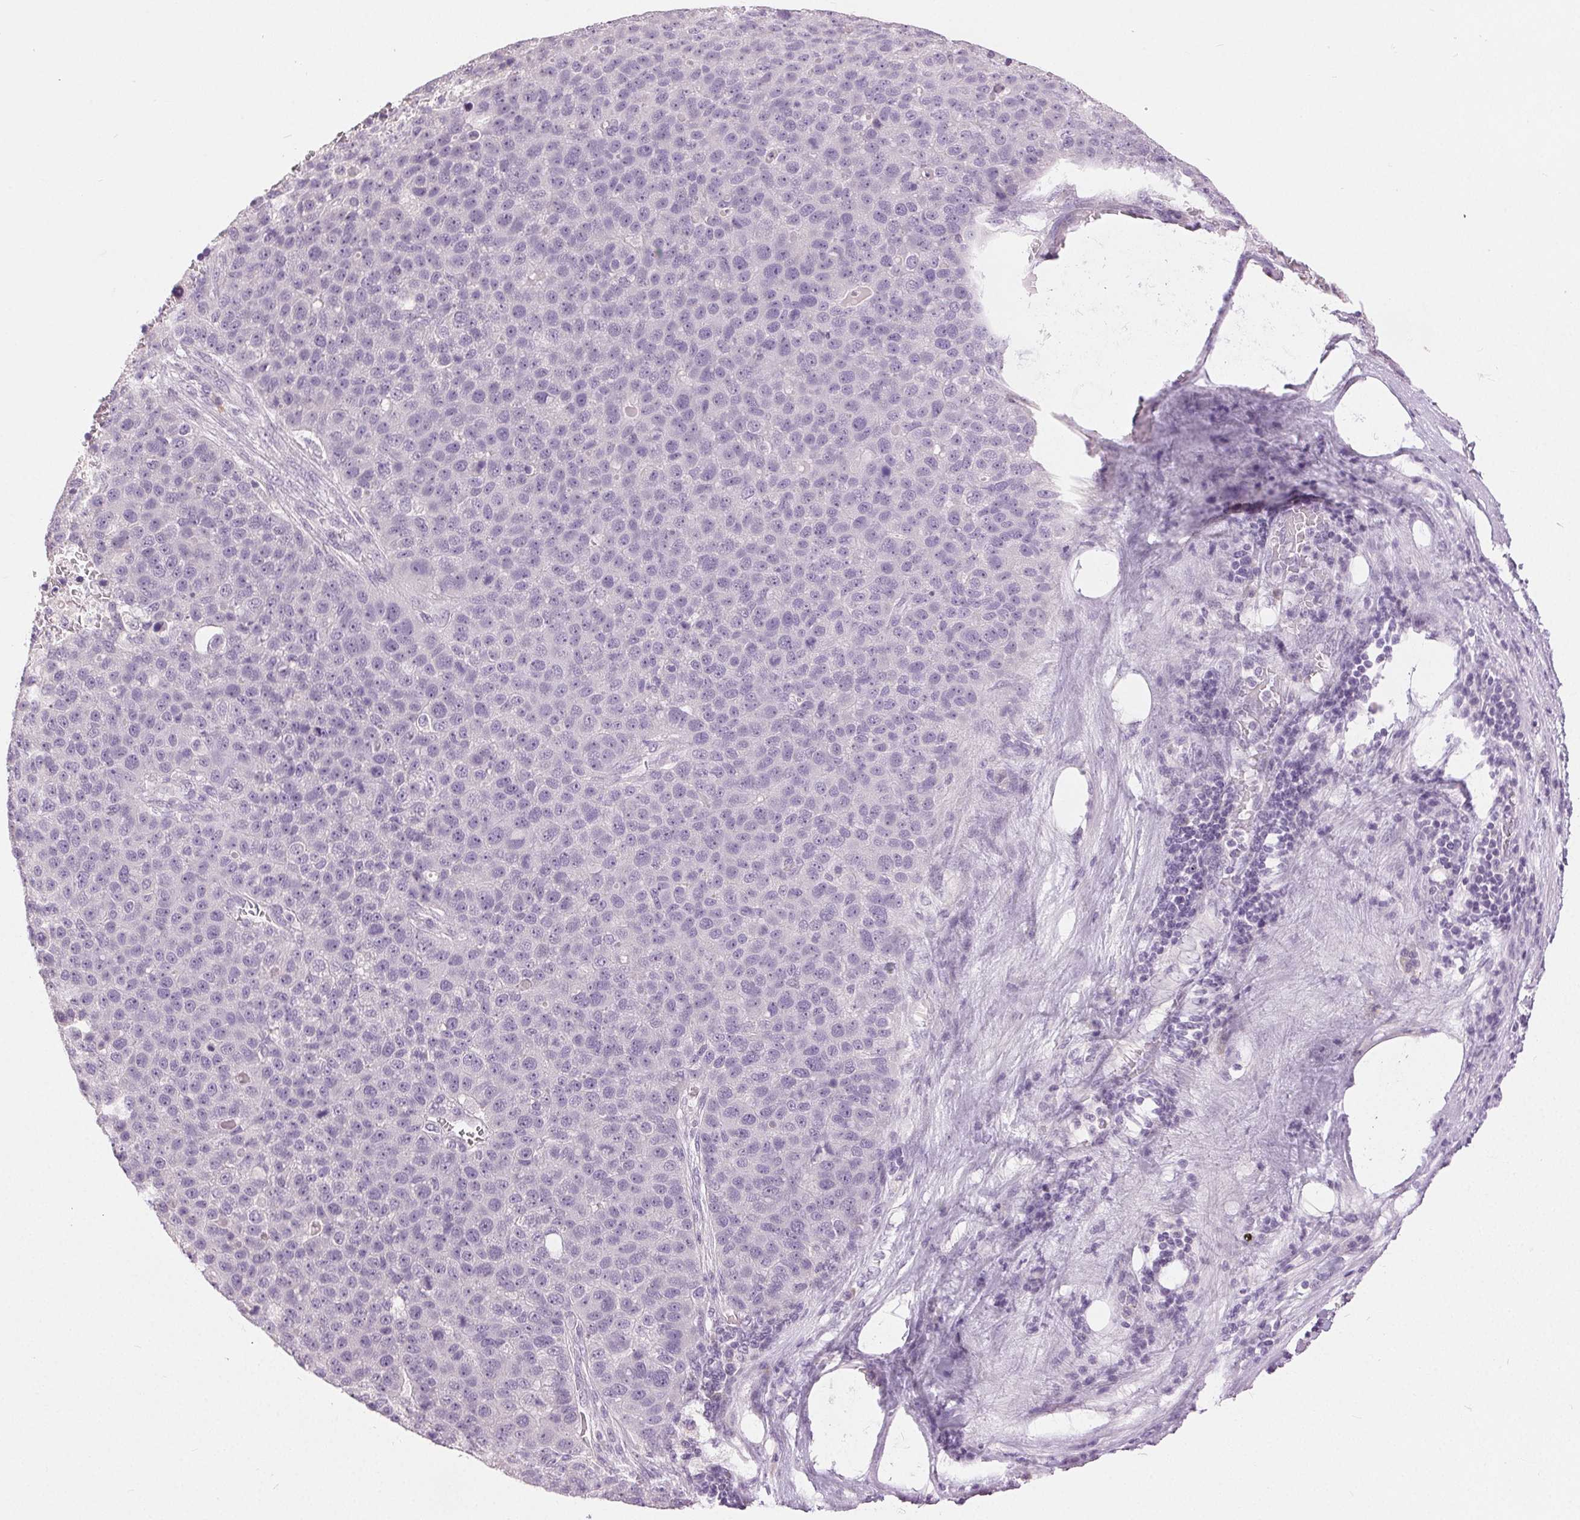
{"staining": {"intensity": "negative", "quantity": "none", "location": "none"}, "tissue": "pancreatic cancer", "cell_type": "Tumor cells", "image_type": "cancer", "snomed": [{"axis": "morphology", "description": "Adenocarcinoma, NOS"}, {"axis": "topography", "description": "Pancreas"}], "caption": "High magnification brightfield microscopy of pancreatic cancer stained with DAB (brown) and counterstained with hematoxylin (blue): tumor cells show no significant expression.", "gene": "DSG3", "patient": {"sex": "female", "age": 61}}